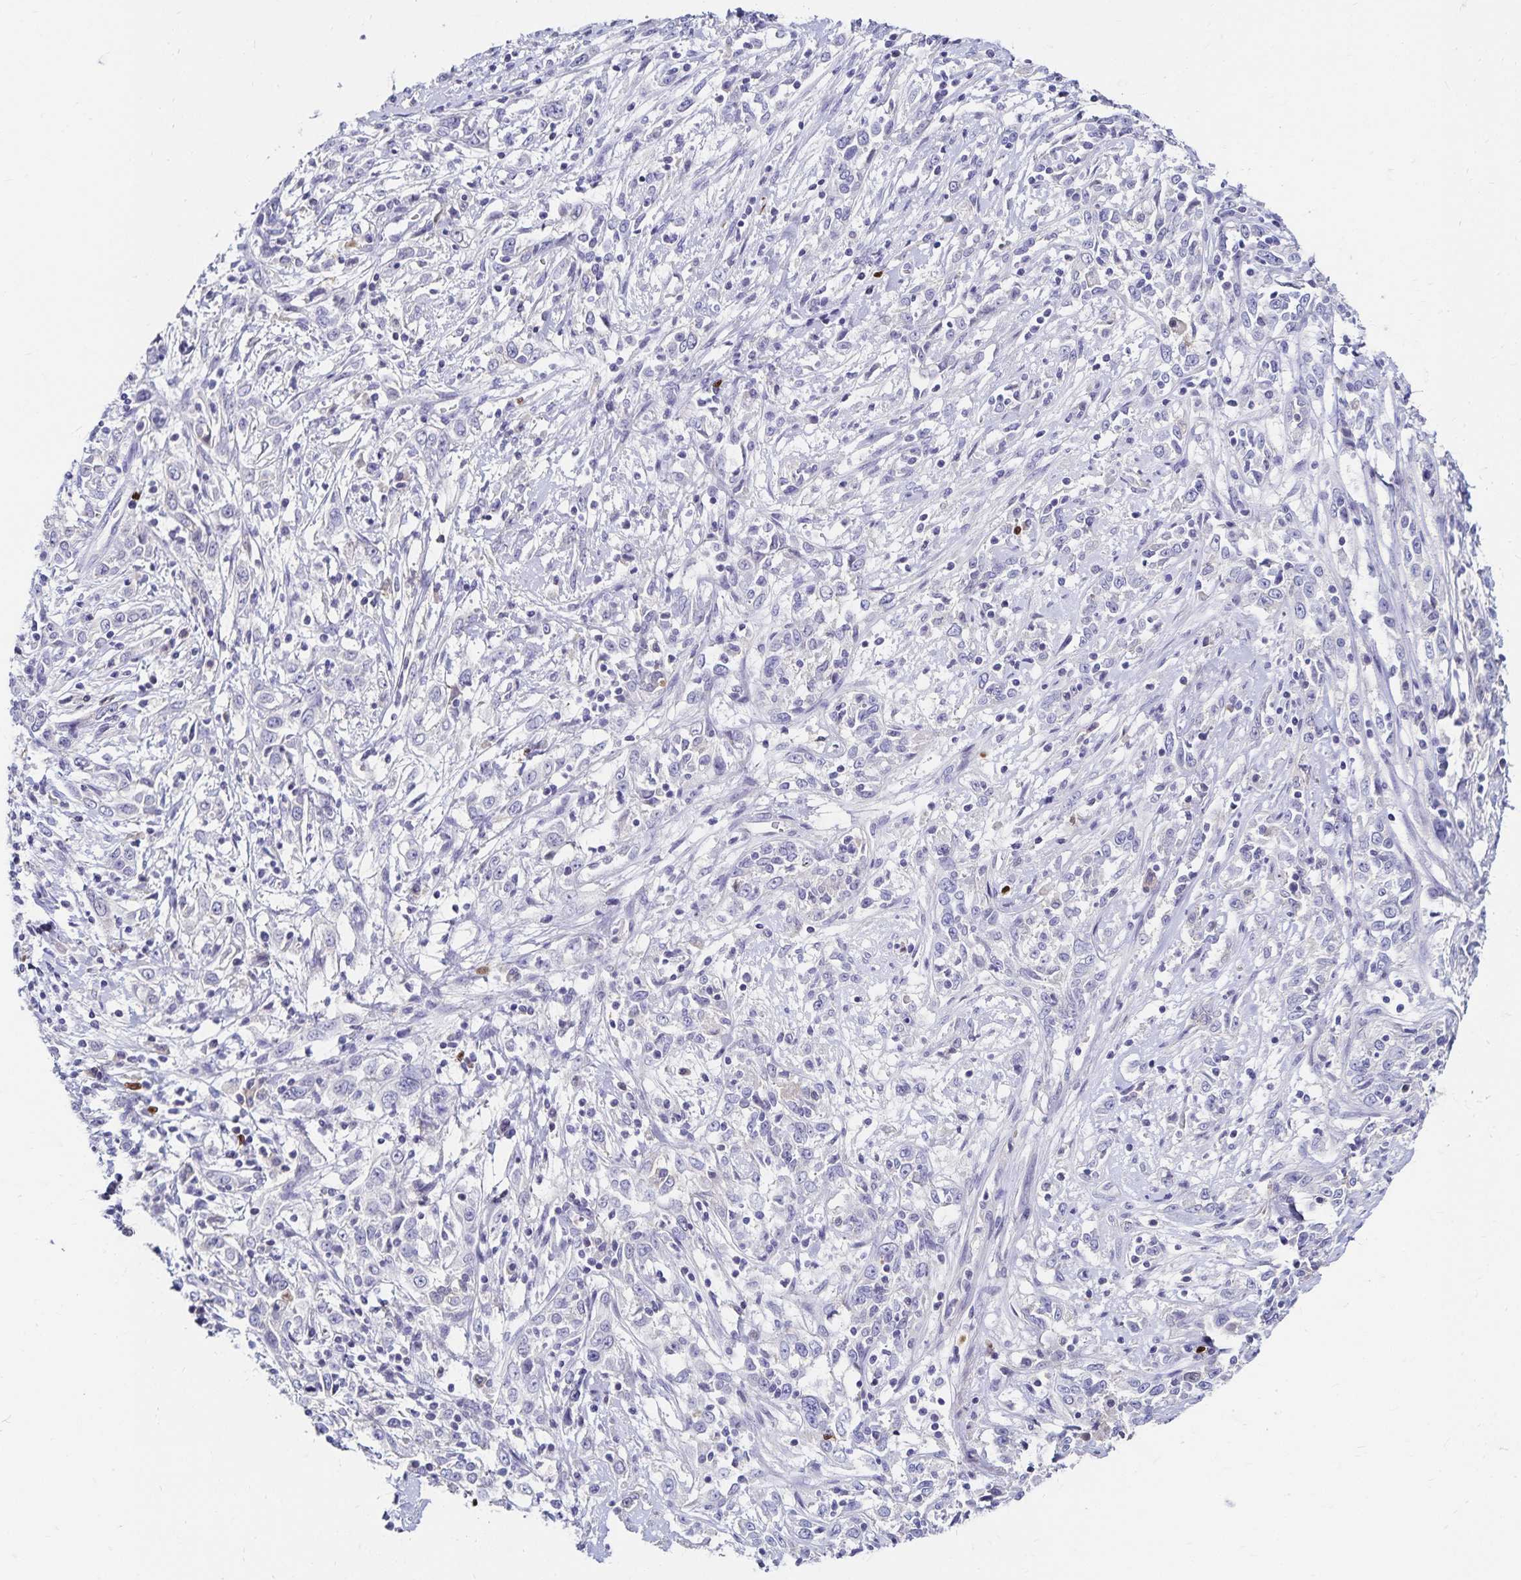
{"staining": {"intensity": "negative", "quantity": "none", "location": "none"}, "tissue": "cervical cancer", "cell_type": "Tumor cells", "image_type": "cancer", "snomed": [{"axis": "morphology", "description": "Adenocarcinoma, NOS"}, {"axis": "topography", "description": "Cervix"}], "caption": "Immunohistochemistry of human cervical adenocarcinoma shows no staining in tumor cells.", "gene": "PAX5", "patient": {"sex": "female", "age": 40}}